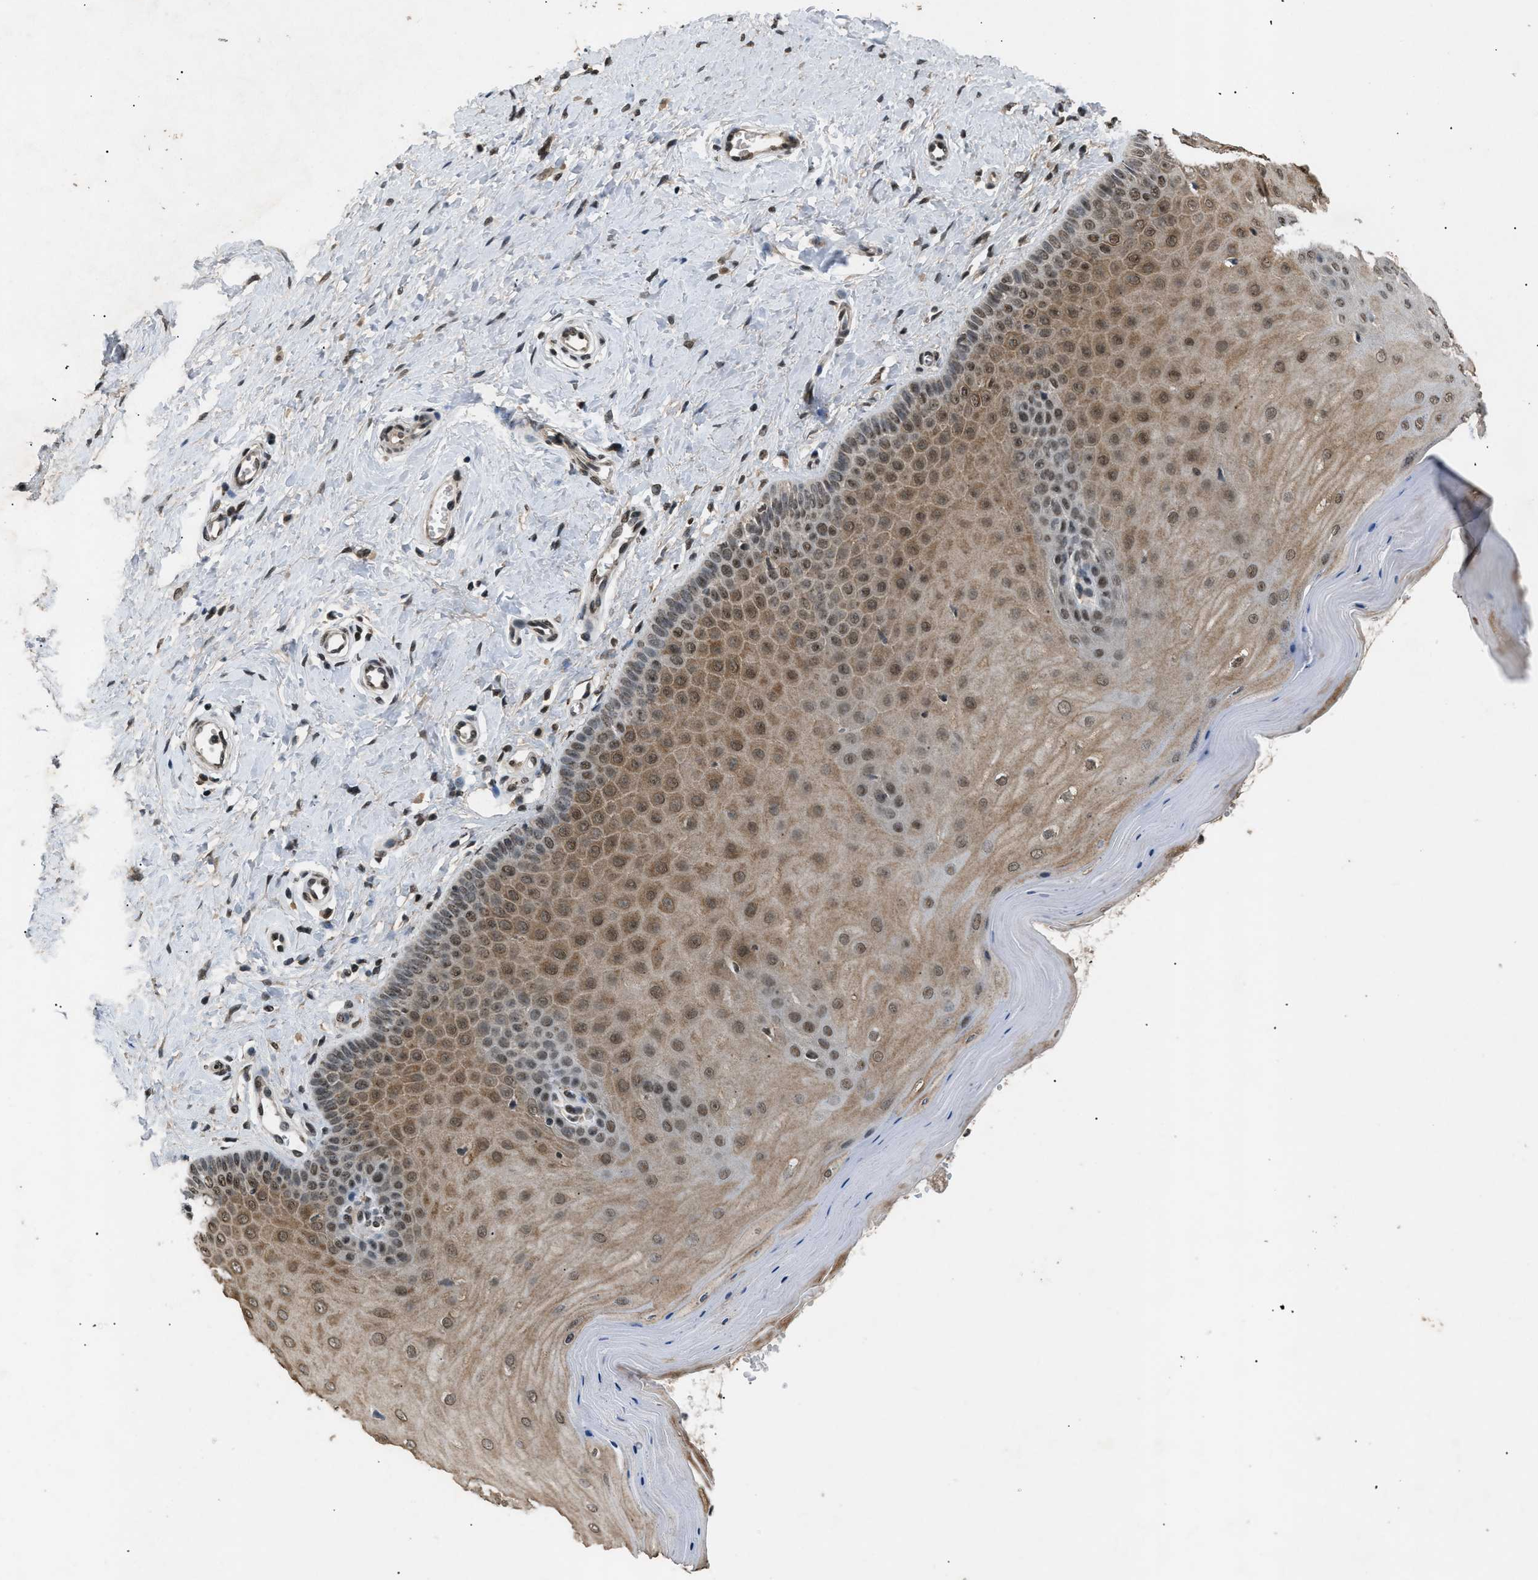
{"staining": {"intensity": "moderate", "quantity": ">75%", "location": "cytoplasmic/membranous,nuclear"}, "tissue": "cervix", "cell_type": "Squamous epithelial cells", "image_type": "normal", "snomed": [{"axis": "morphology", "description": "Normal tissue, NOS"}, {"axis": "topography", "description": "Cervix"}], "caption": "The image shows staining of normal cervix, revealing moderate cytoplasmic/membranous,nuclear protein staining (brown color) within squamous epithelial cells.", "gene": "RBM5", "patient": {"sex": "female", "age": 55}}